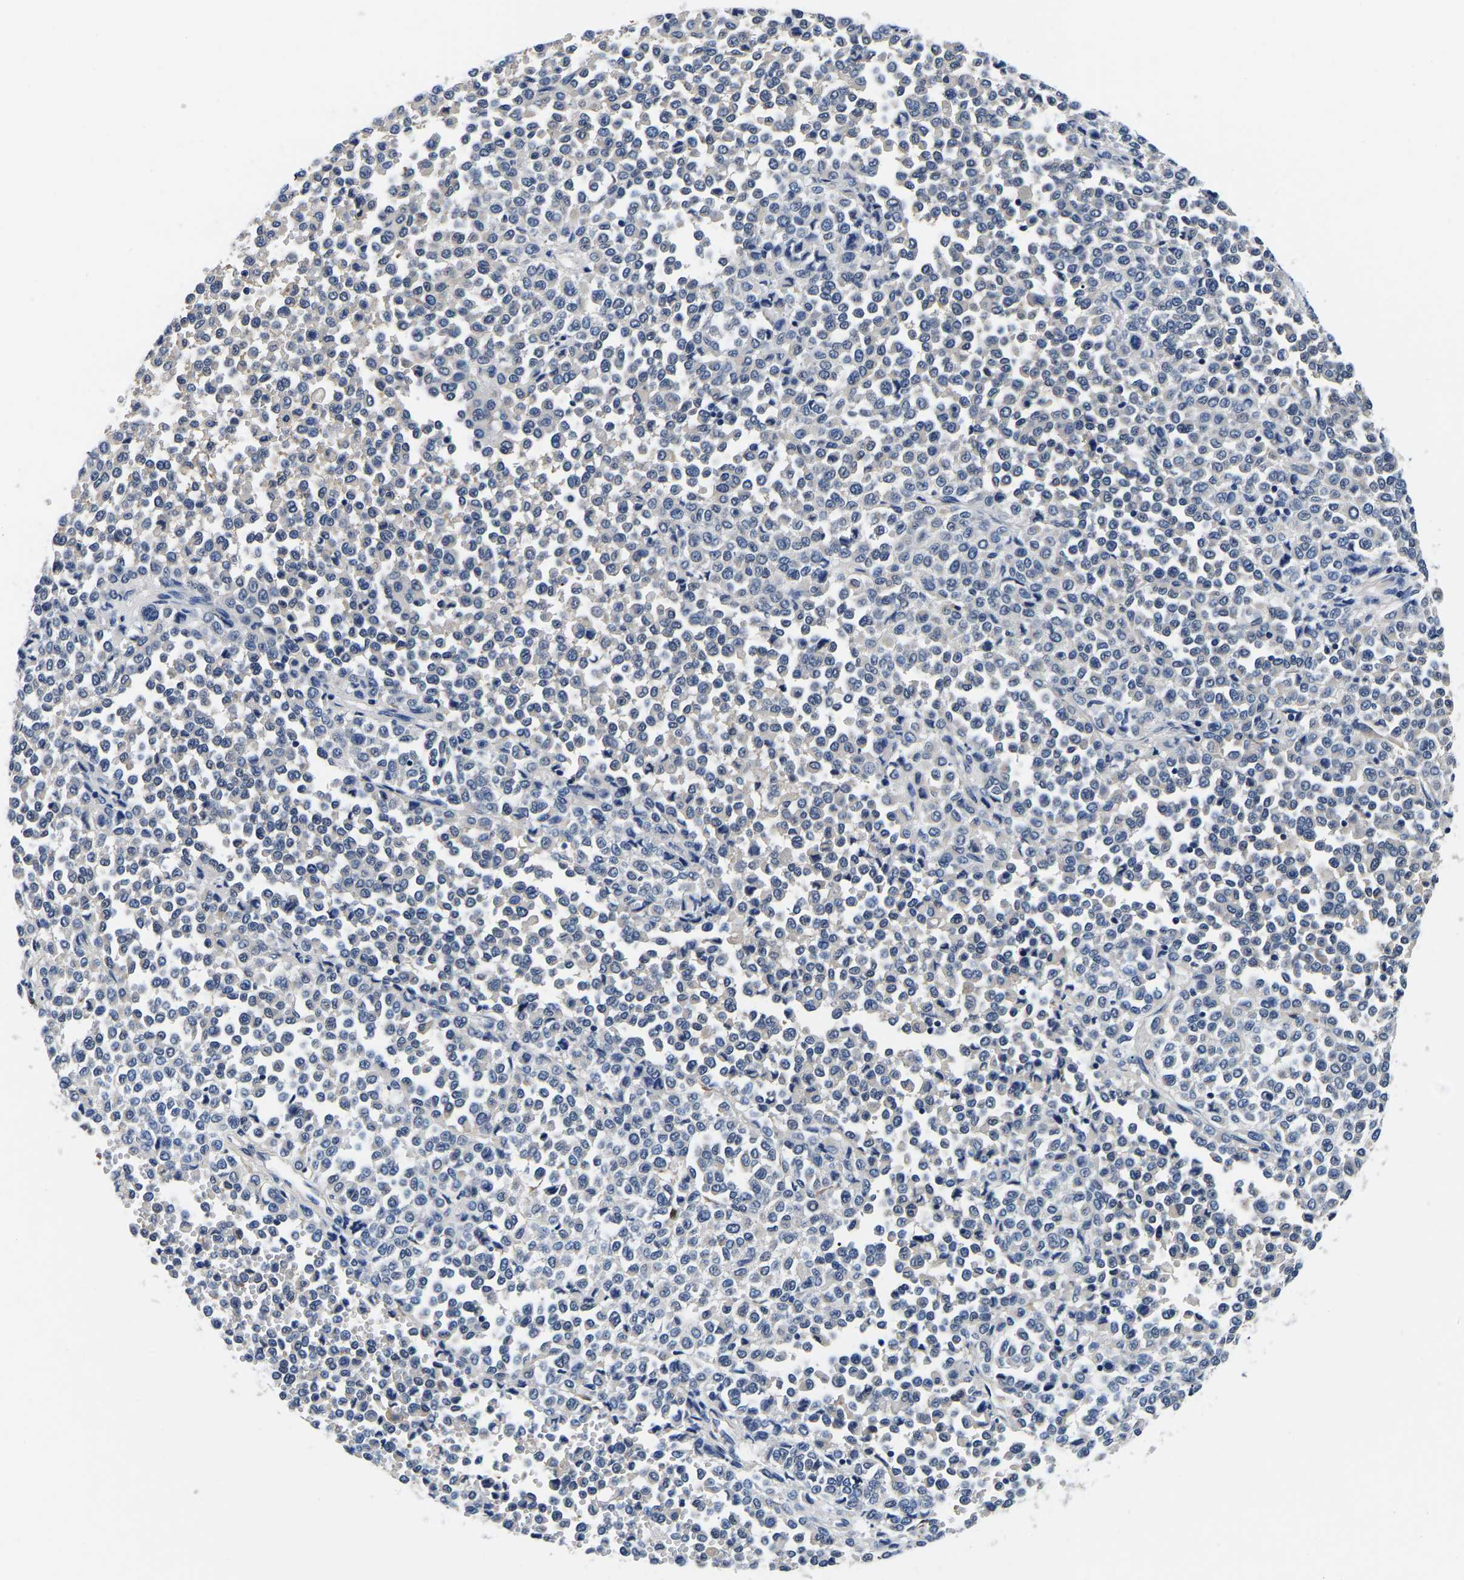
{"staining": {"intensity": "weak", "quantity": "25%-75%", "location": "cytoplasmic/membranous"}, "tissue": "melanoma", "cell_type": "Tumor cells", "image_type": "cancer", "snomed": [{"axis": "morphology", "description": "Malignant melanoma, Metastatic site"}, {"axis": "topography", "description": "Pancreas"}], "caption": "DAB immunohistochemical staining of melanoma shows weak cytoplasmic/membranous protein expression in approximately 25%-75% of tumor cells. The staining is performed using DAB brown chromogen to label protein expression. The nuclei are counter-stained blue using hematoxylin.", "gene": "ACO1", "patient": {"sex": "female", "age": 30}}